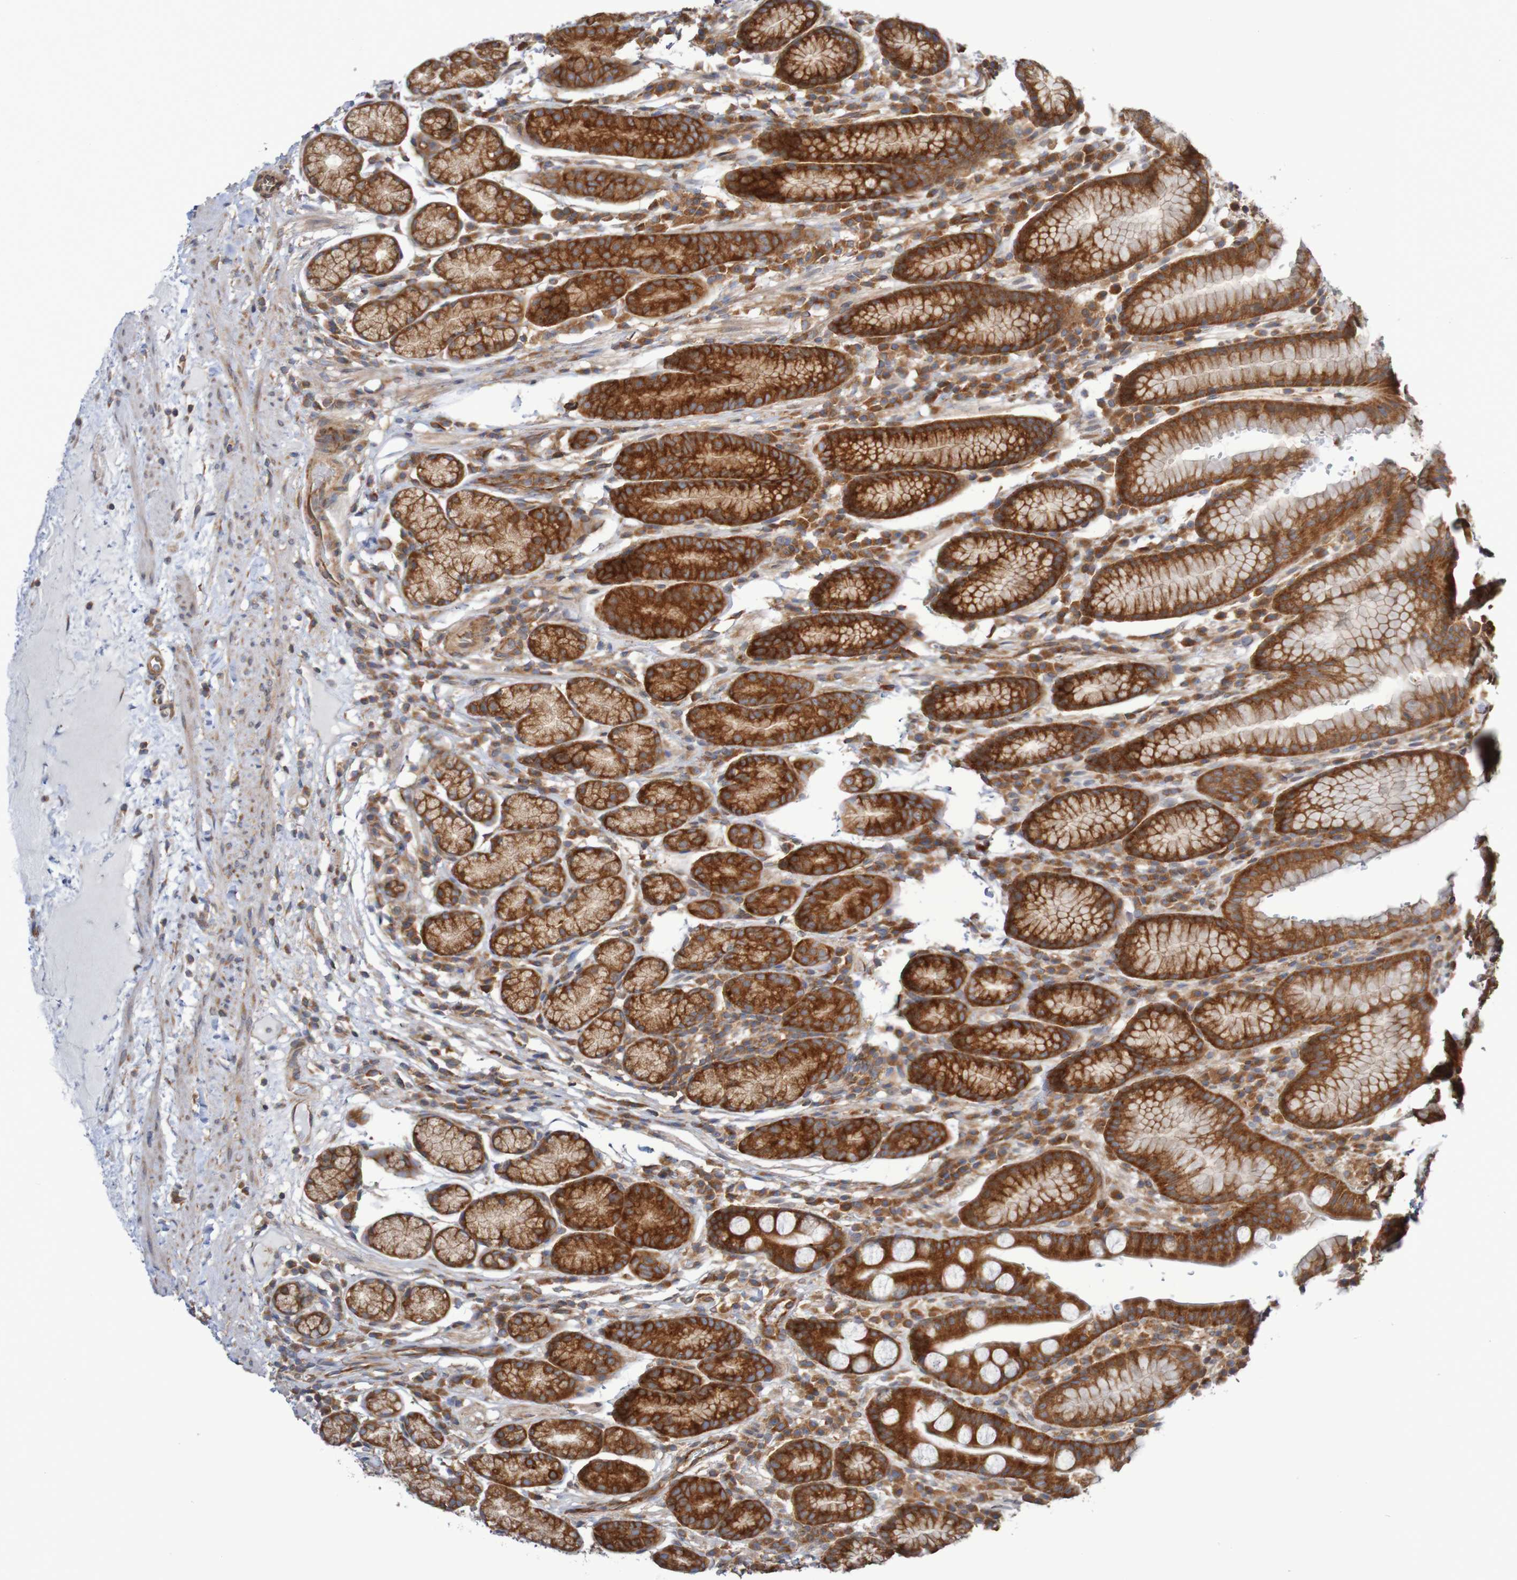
{"staining": {"intensity": "strong", "quantity": ">75%", "location": "cytoplasmic/membranous"}, "tissue": "stomach", "cell_type": "Glandular cells", "image_type": "normal", "snomed": [{"axis": "morphology", "description": "Normal tissue, NOS"}, {"axis": "topography", "description": "Stomach, lower"}], "caption": "Strong cytoplasmic/membranous expression for a protein is present in about >75% of glandular cells of benign stomach using immunohistochemistry.", "gene": "LRRC47", "patient": {"sex": "male", "age": 52}}